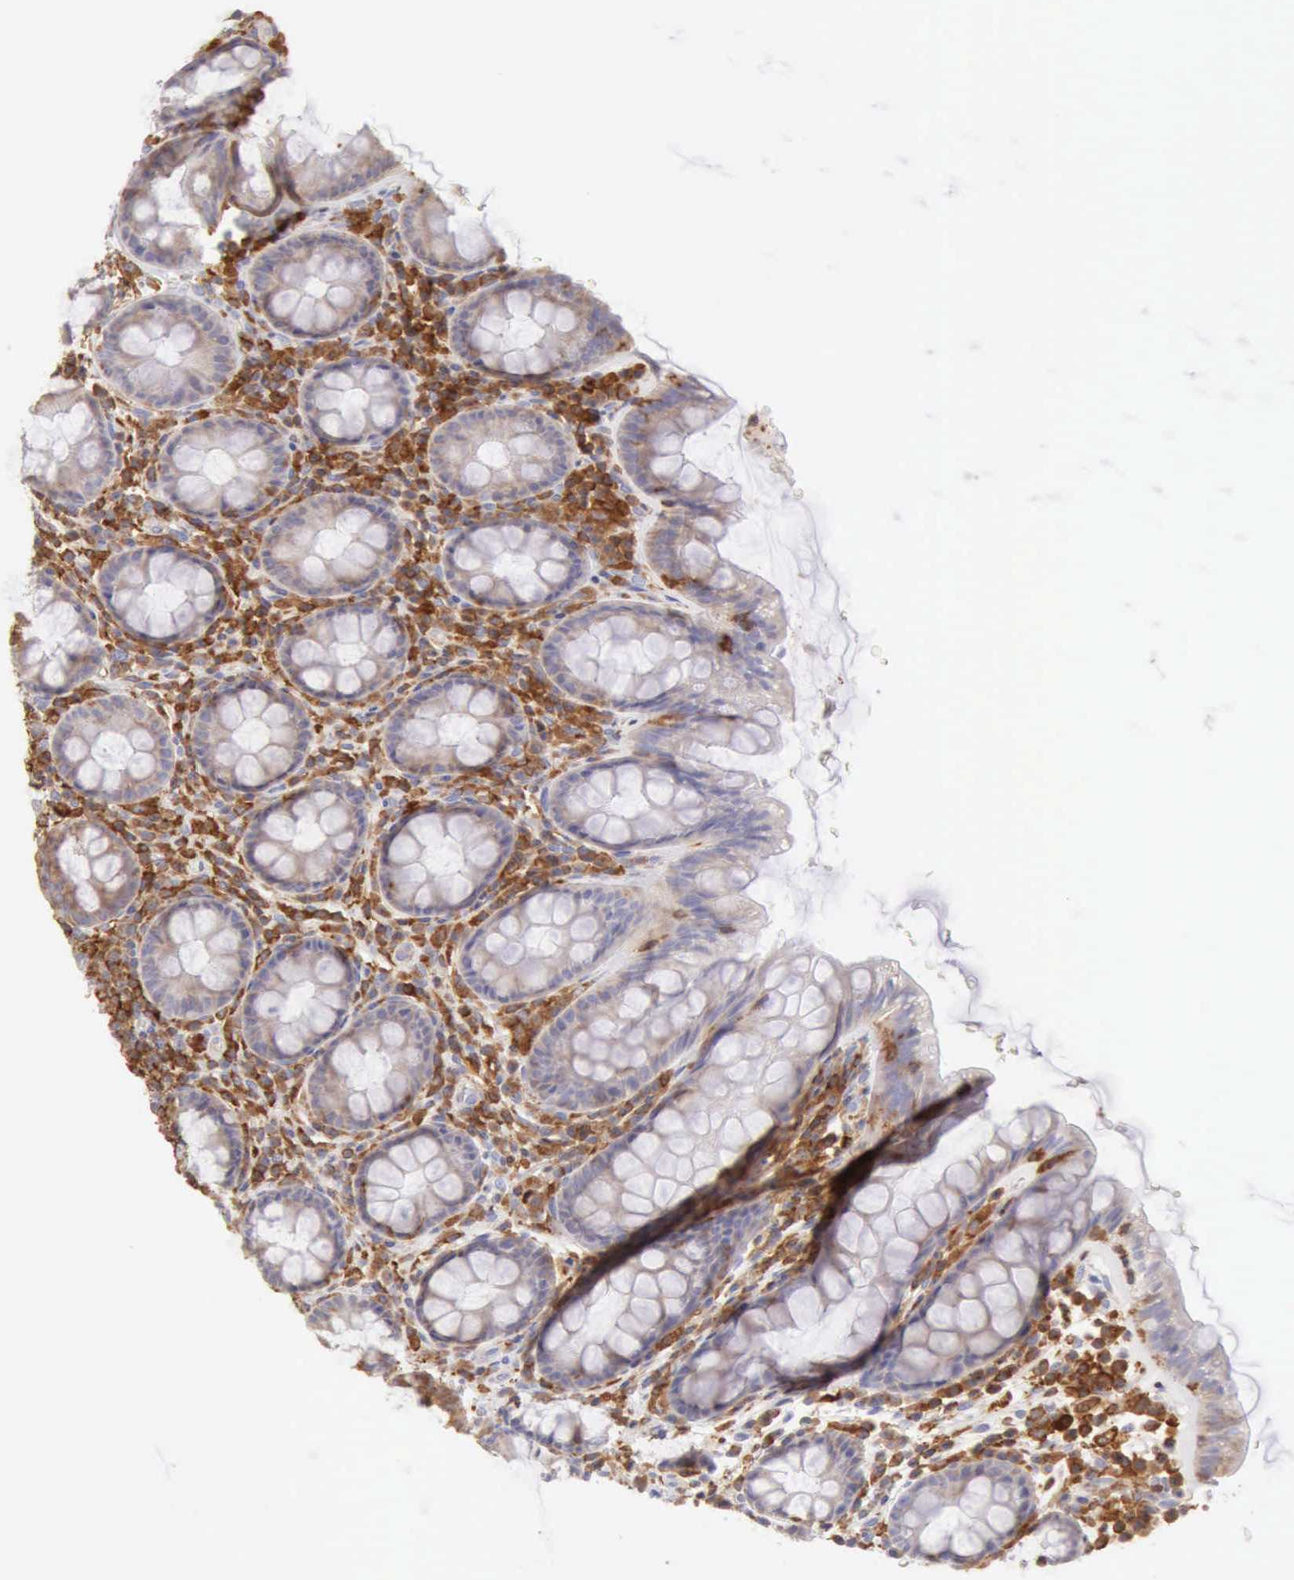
{"staining": {"intensity": "negative", "quantity": "none", "location": "none"}, "tissue": "rectum", "cell_type": "Glandular cells", "image_type": "normal", "snomed": [{"axis": "morphology", "description": "Normal tissue, NOS"}, {"axis": "topography", "description": "Rectum"}], "caption": "IHC photomicrograph of unremarkable human rectum stained for a protein (brown), which reveals no expression in glandular cells. Brightfield microscopy of IHC stained with DAB (brown) and hematoxylin (blue), captured at high magnification.", "gene": "ARHGAP4", "patient": {"sex": "male", "age": 92}}